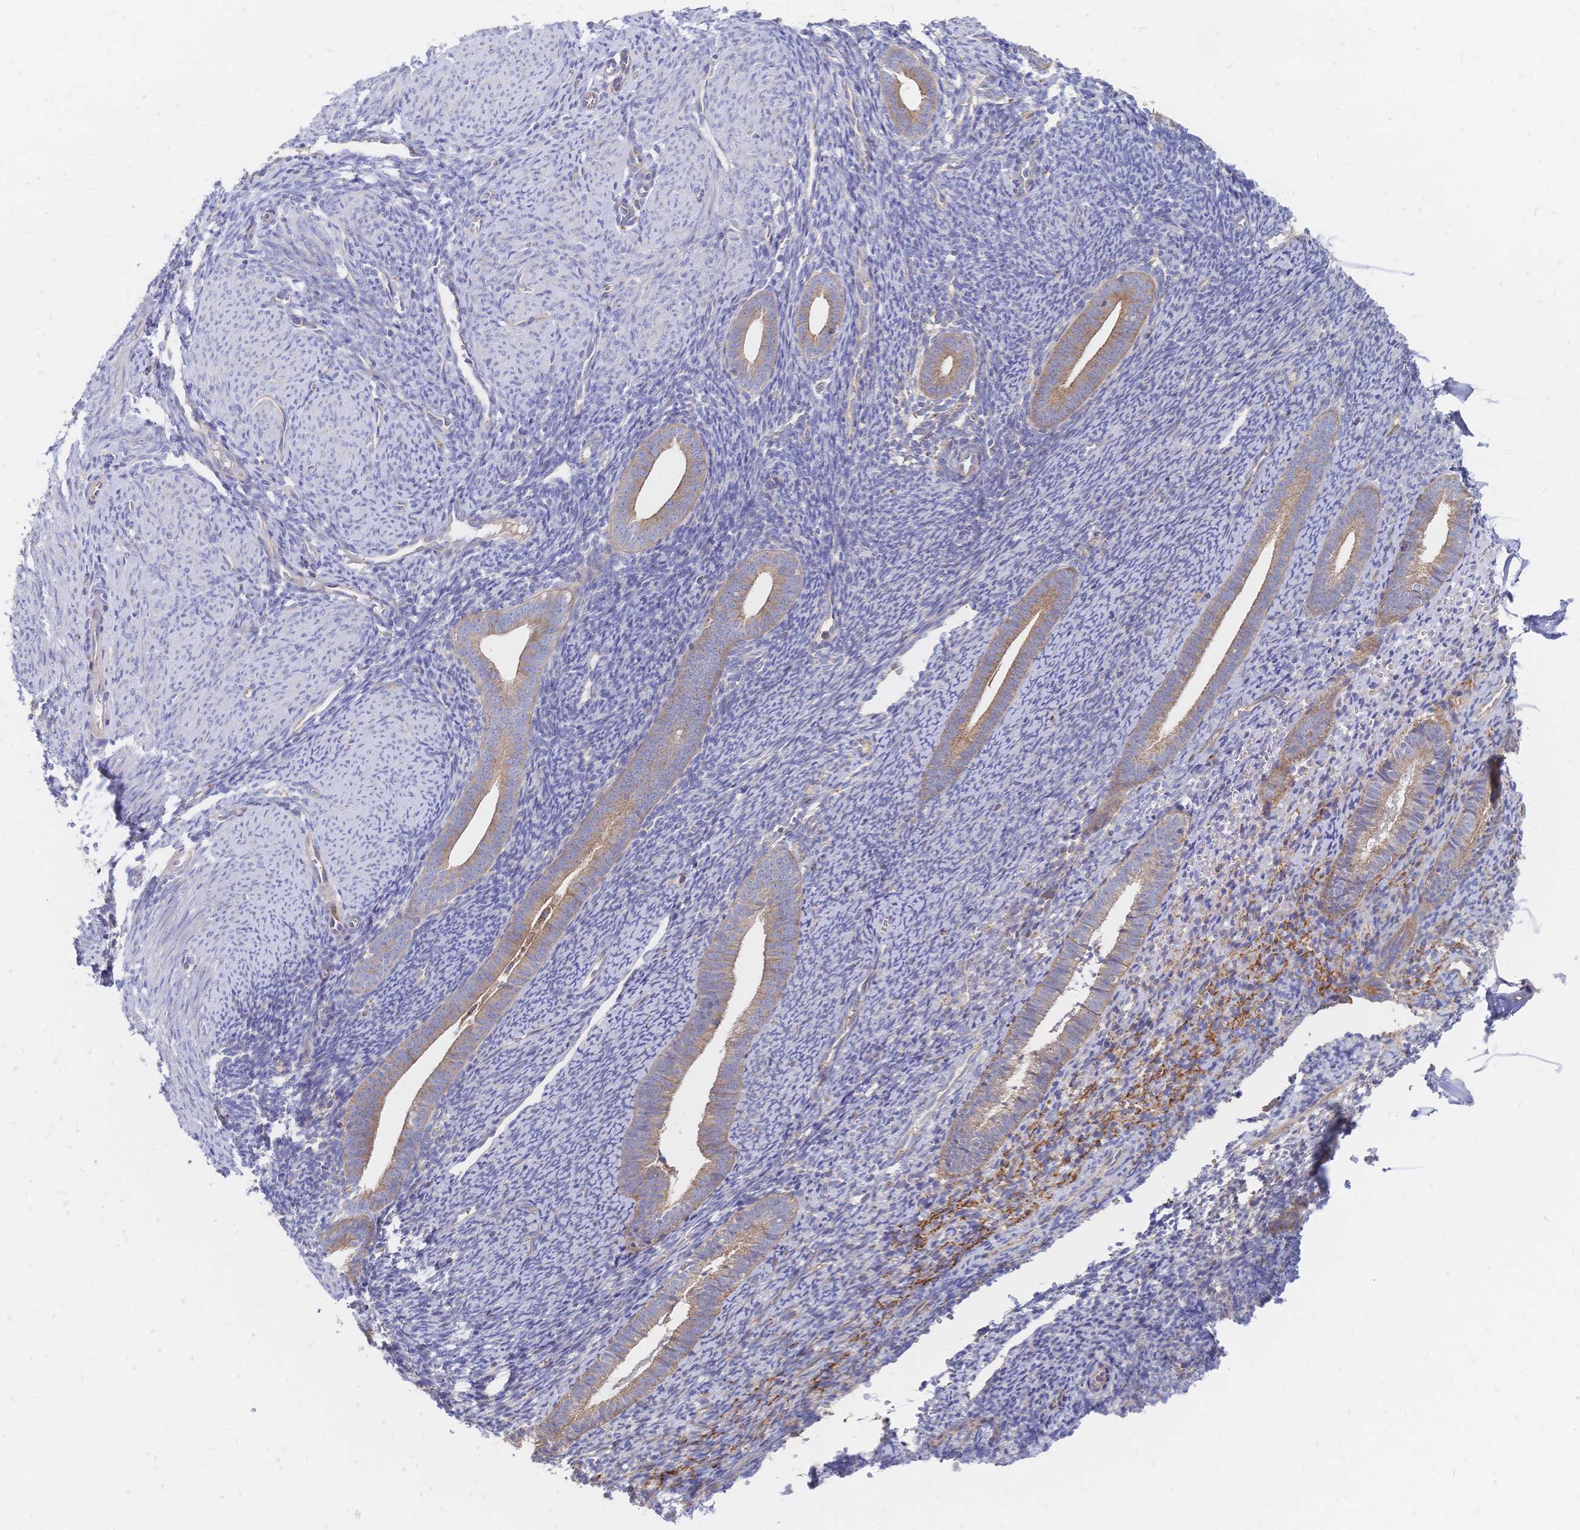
{"staining": {"intensity": "negative", "quantity": "none", "location": "none"}, "tissue": "endometrium", "cell_type": "Cells in endometrial stroma", "image_type": "normal", "snomed": [{"axis": "morphology", "description": "Normal tissue, NOS"}, {"axis": "topography", "description": "Endometrium"}], "caption": "Immunohistochemical staining of benign human endometrium demonstrates no significant expression in cells in endometrial stroma.", "gene": "SORBS1", "patient": {"sex": "female", "age": 39}}